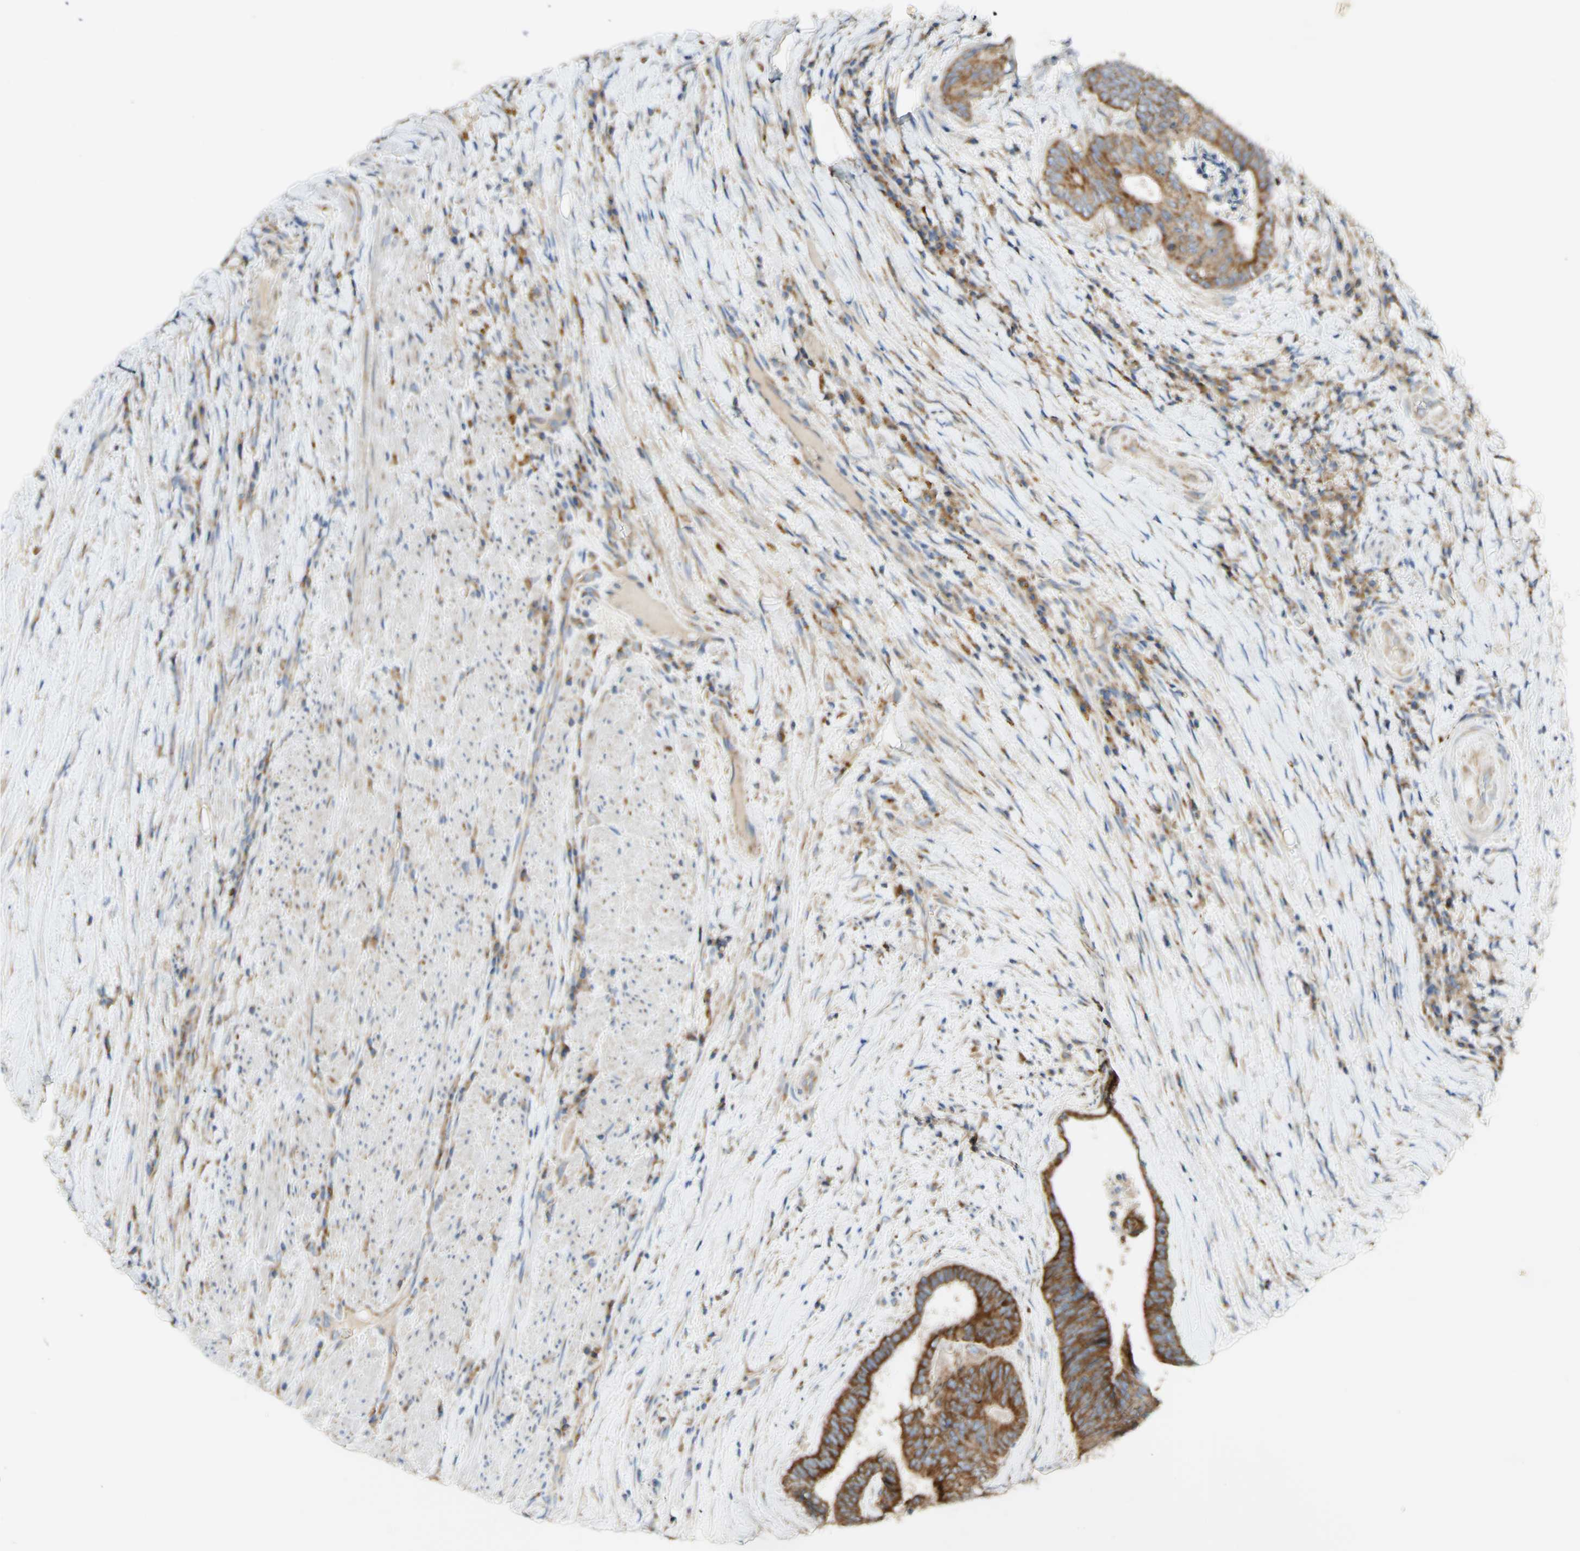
{"staining": {"intensity": "moderate", "quantity": ">75%", "location": "cytoplasmic/membranous"}, "tissue": "colorectal cancer", "cell_type": "Tumor cells", "image_type": "cancer", "snomed": [{"axis": "morphology", "description": "Adenocarcinoma, NOS"}, {"axis": "topography", "description": "Rectum"}], "caption": "A brown stain shows moderate cytoplasmic/membranous staining of a protein in colorectal cancer tumor cells. (DAB (3,3'-diaminobenzidine) IHC, brown staining for protein, blue staining for nuclei).", "gene": "ARMC10", "patient": {"sex": "male", "age": 72}}